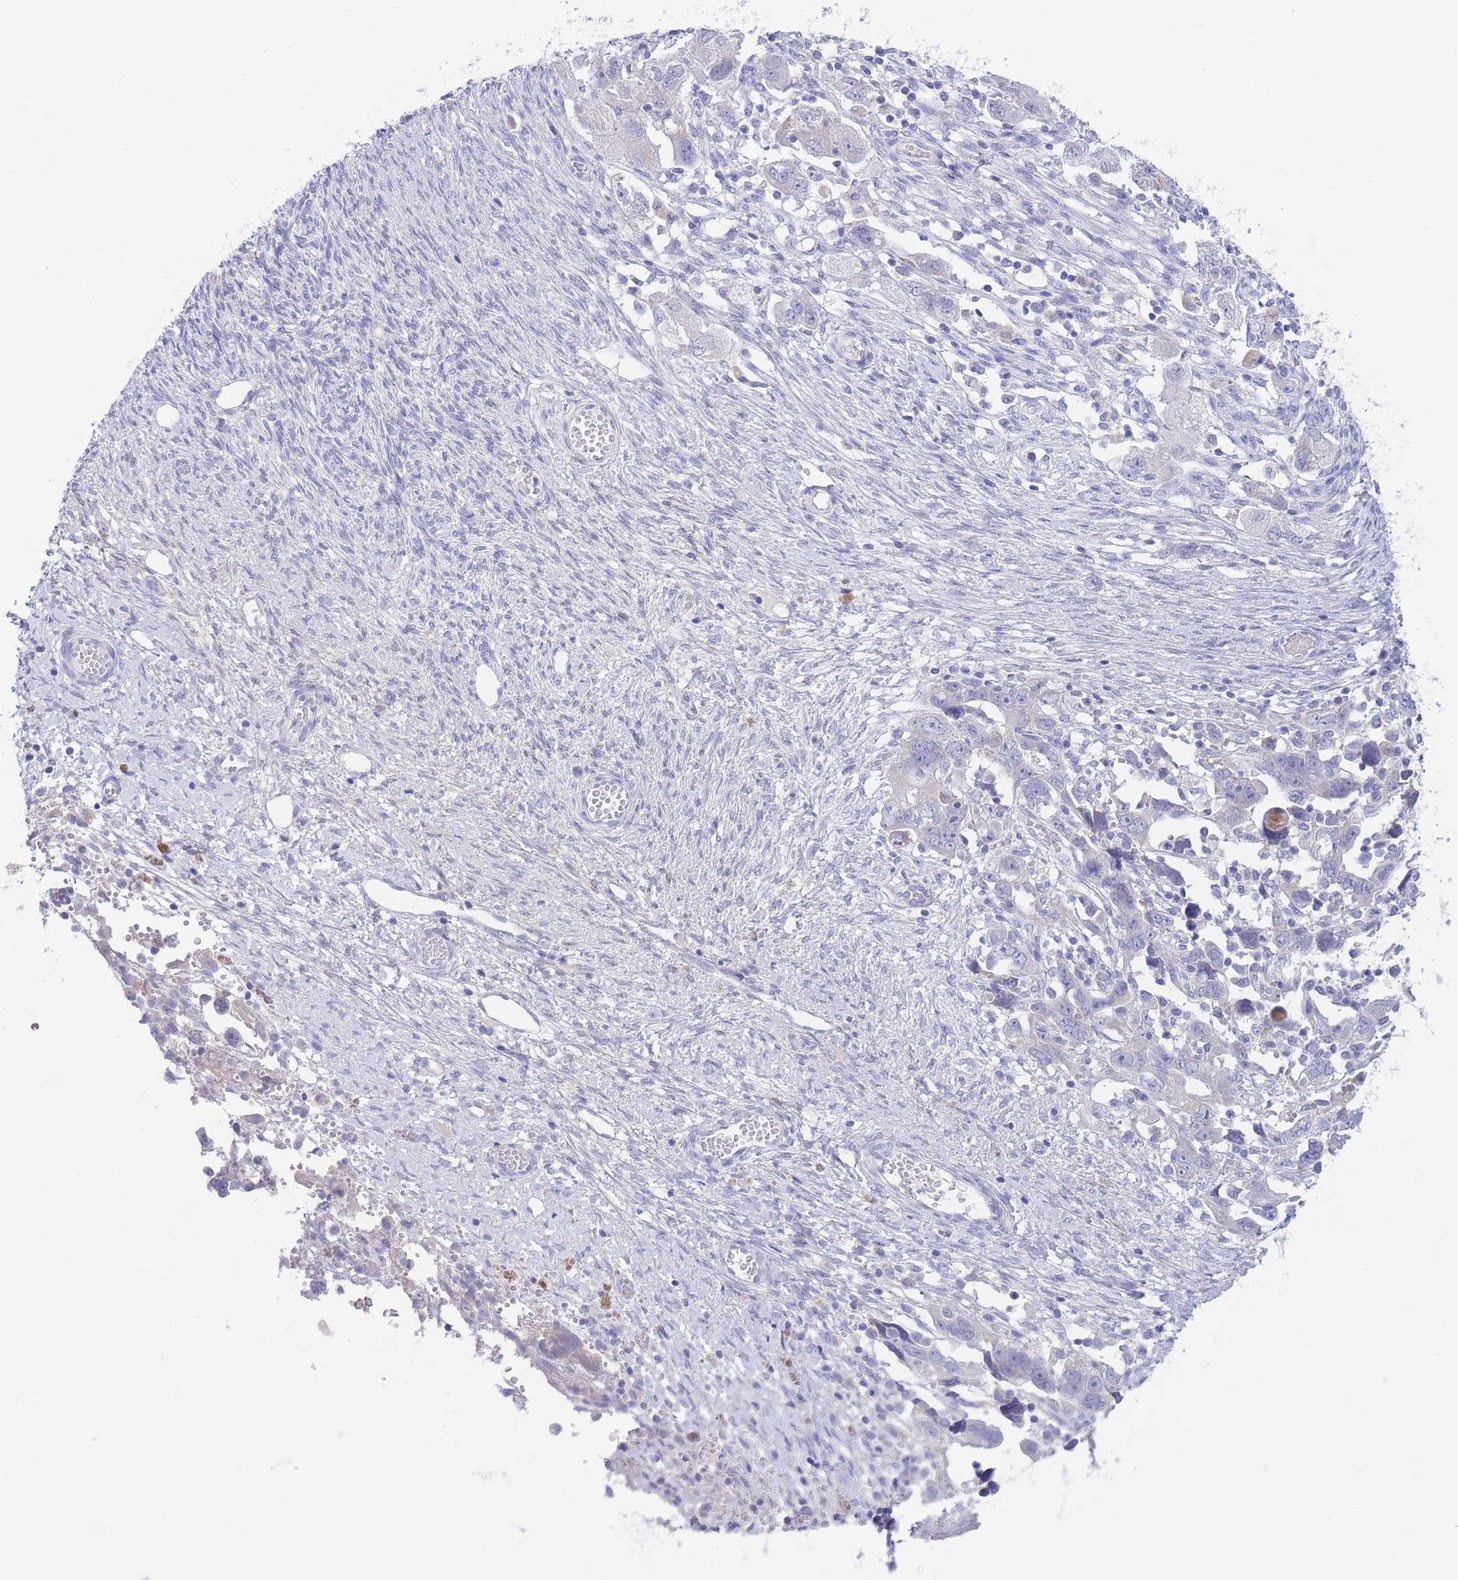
{"staining": {"intensity": "negative", "quantity": "none", "location": "none"}, "tissue": "ovarian cancer", "cell_type": "Tumor cells", "image_type": "cancer", "snomed": [{"axis": "morphology", "description": "Carcinoma, NOS"}, {"axis": "morphology", "description": "Cystadenocarcinoma, serous, NOS"}, {"axis": "topography", "description": "Ovary"}], "caption": "The image reveals no significant staining in tumor cells of ovarian cancer.", "gene": "PCDHB3", "patient": {"sex": "female", "age": 69}}